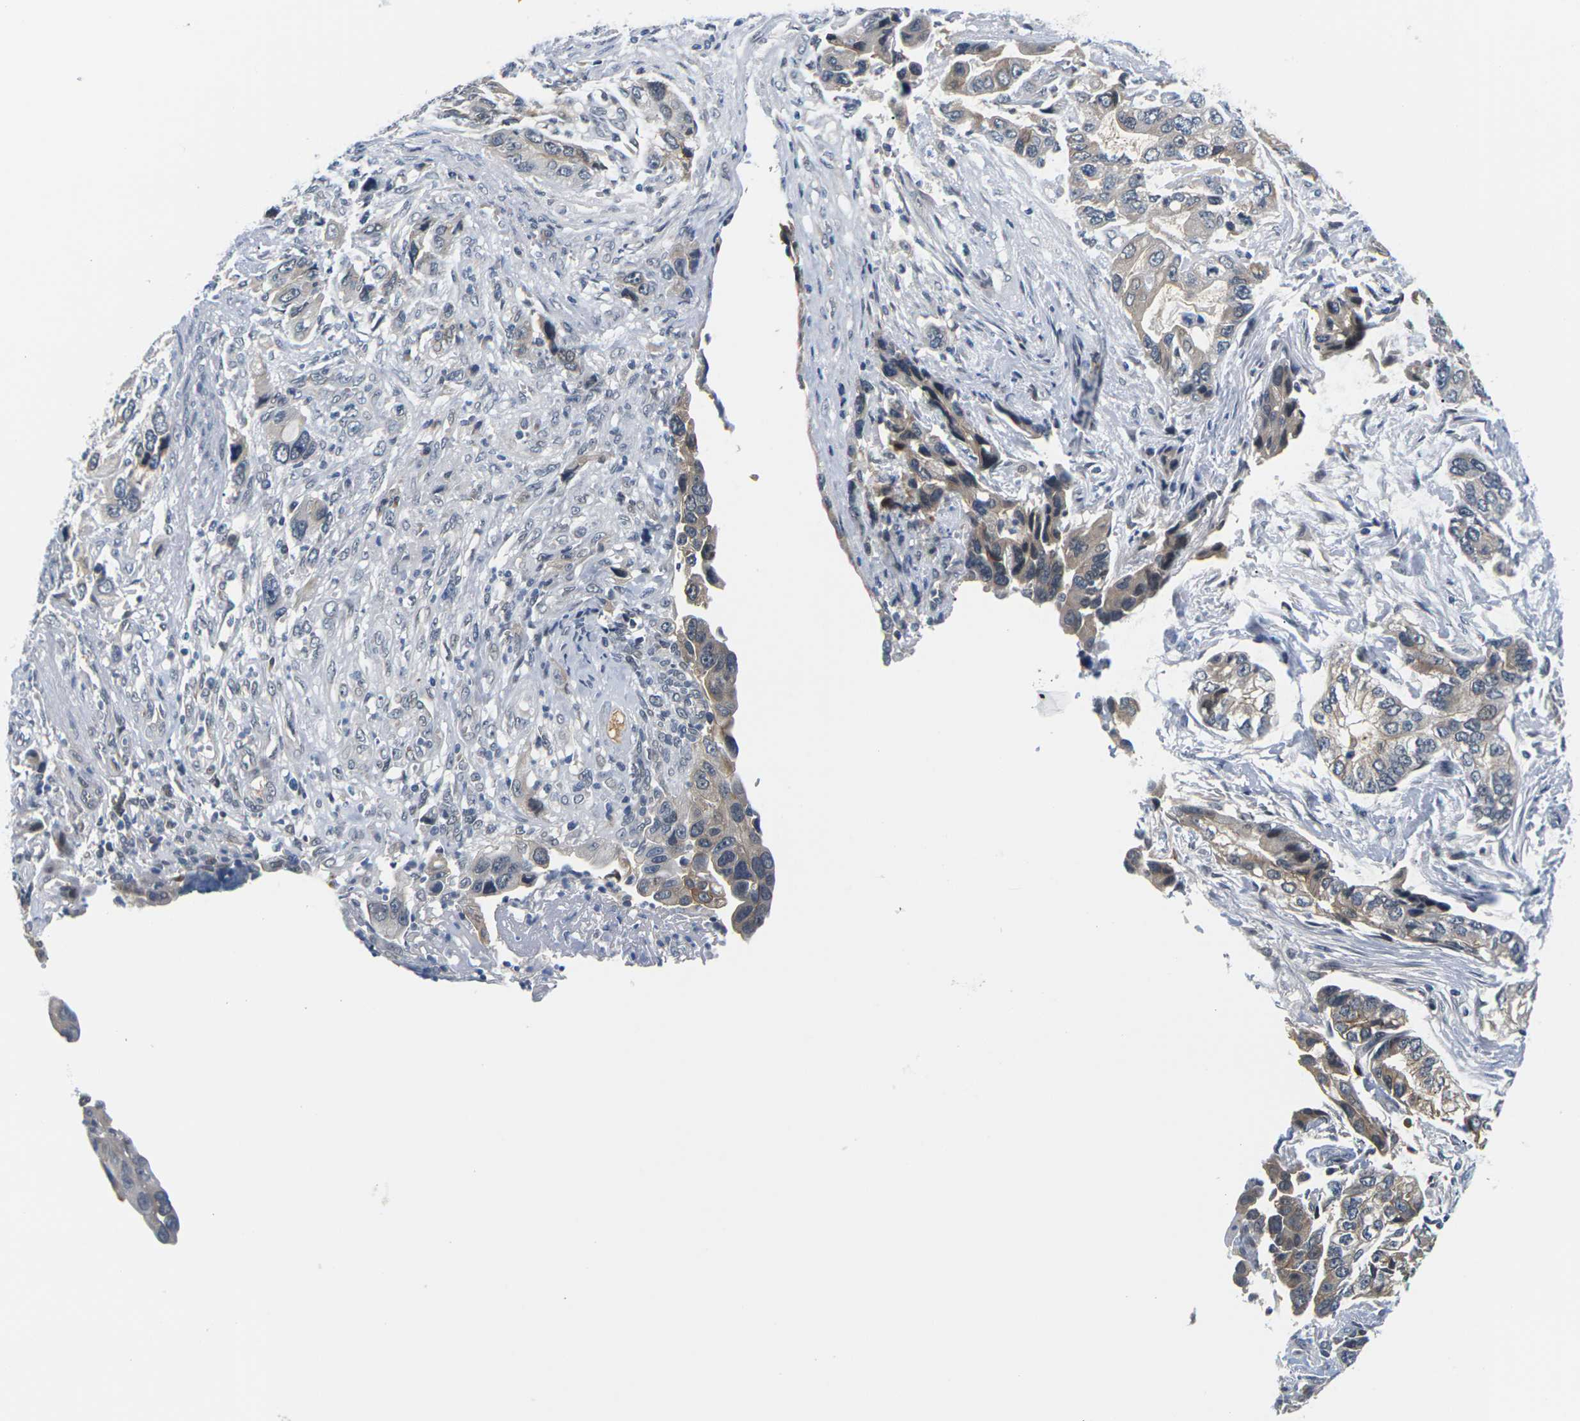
{"staining": {"intensity": "moderate", "quantity": "25%-75%", "location": "cytoplasmic/membranous,nuclear"}, "tissue": "stomach cancer", "cell_type": "Tumor cells", "image_type": "cancer", "snomed": [{"axis": "morphology", "description": "Adenocarcinoma, NOS"}, {"axis": "topography", "description": "Stomach, lower"}], "caption": "Immunohistochemical staining of stomach adenocarcinoma shows medium levels of moderate cytoplasmic/membranous and nuclear staining in approximately 25%-75% of tumor cells. The staining was performed using DAB (3,3'-diaminobenzidine), with brown indicating positive protein expression. Nuclei are stained blue with hematoxylin.", "gene": "PKP2", "patient": {"sex": "female", "age": 93}}